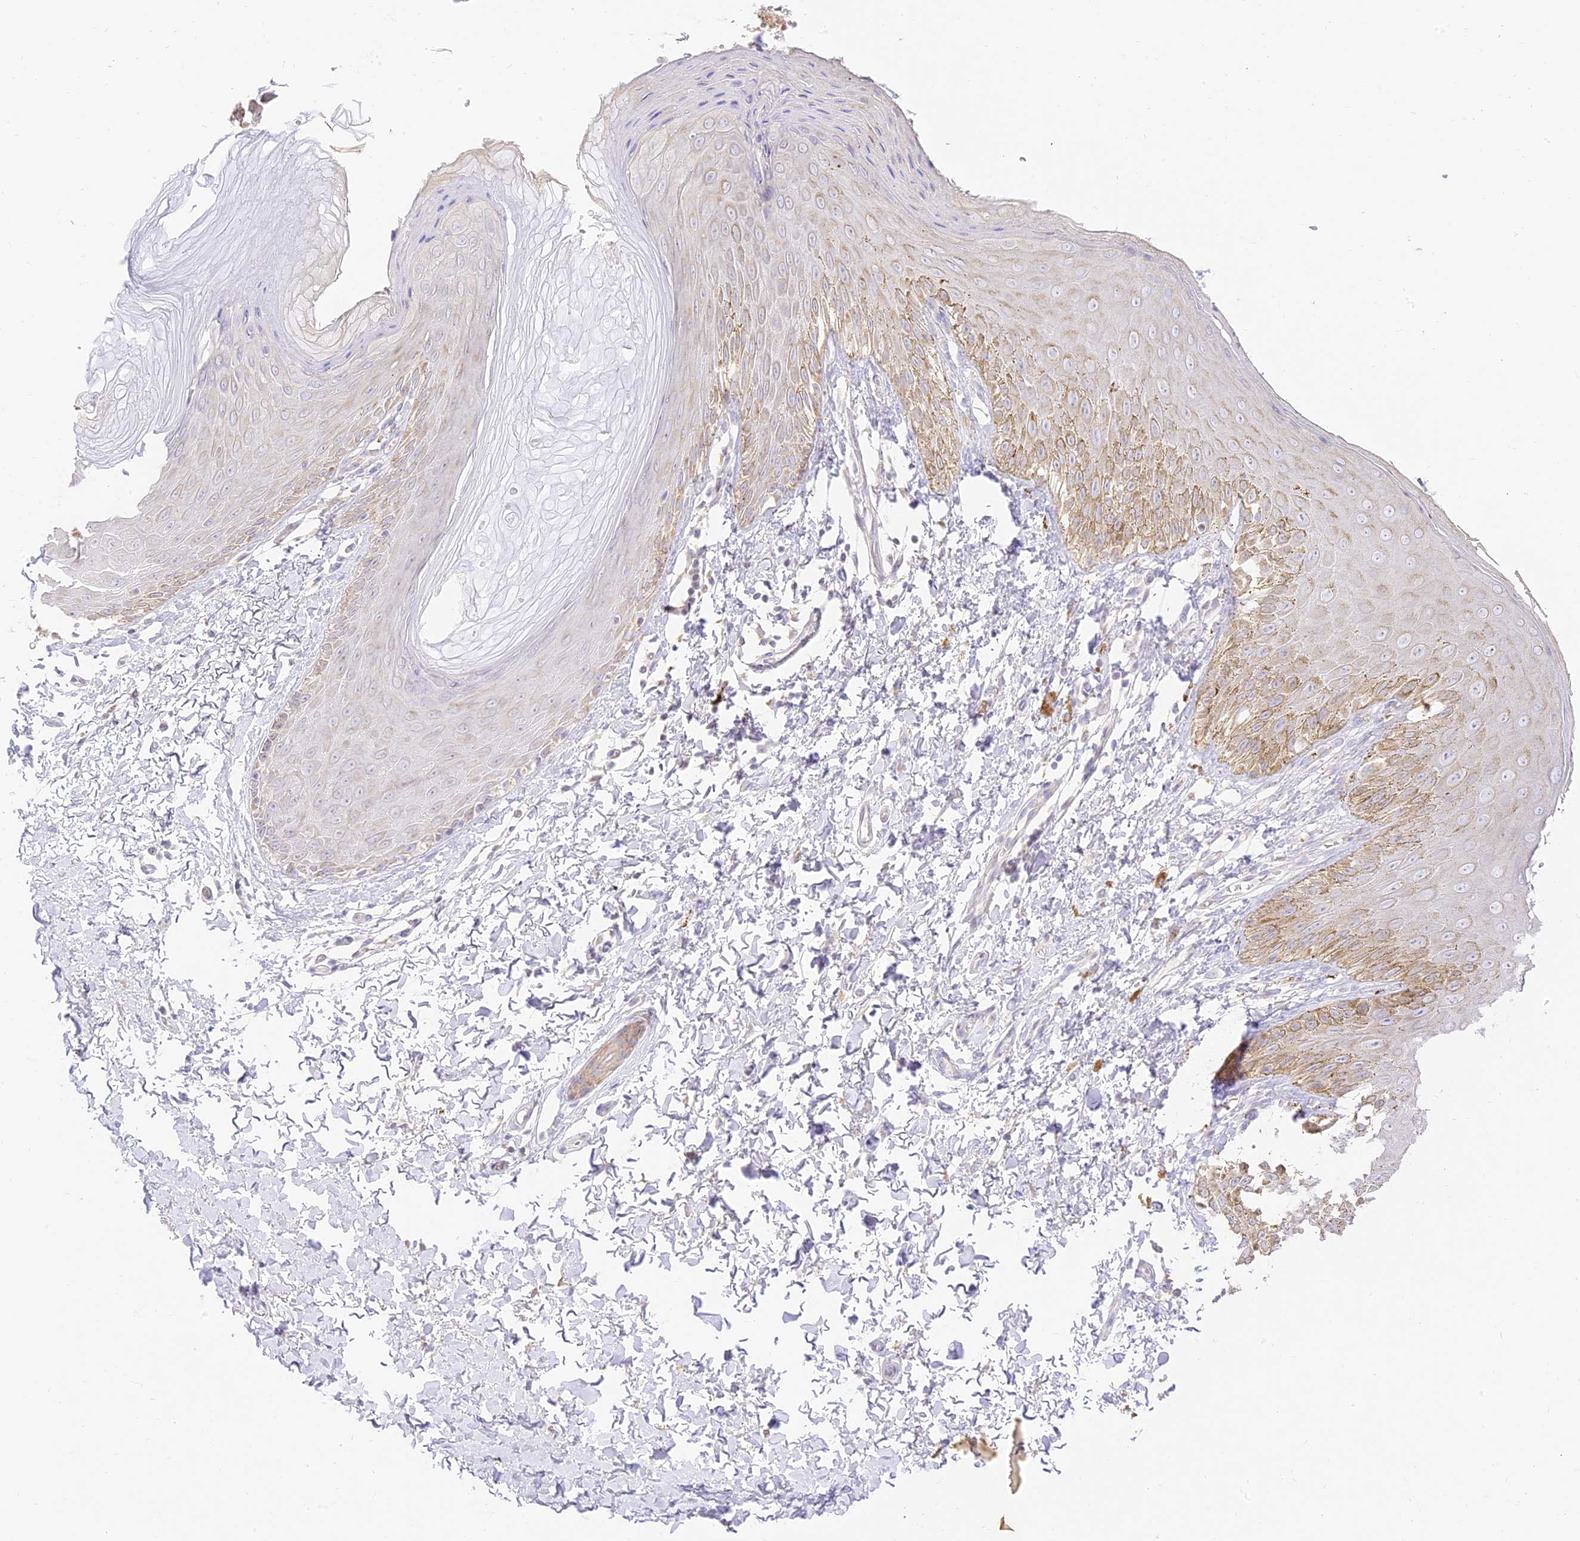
{"staining": {"intensity": "moderate", "quantity": "<25%", "location": "cytoplasmic/membranous"}, "tissue": "skin", "cell_type": "Epidermal cells", "image_type": "normal", "snomed": [{"axis": "morphology", "description": "Normal tissue, NOS"}, {"axis": "topography", "description": "Anal"}], "caption": "Immunohistochemistry (IHC) micrograph of benign skin: human skin stained using immunohistochemistry shows low levels of moderate protein expression localized specifically in the cytoplasmic/membranous of epidermal cells, appearing as a cytoplasmic/membranous brown color.", "gene": "LRRC15", "patient": {"sex": "male", "age": 44}}